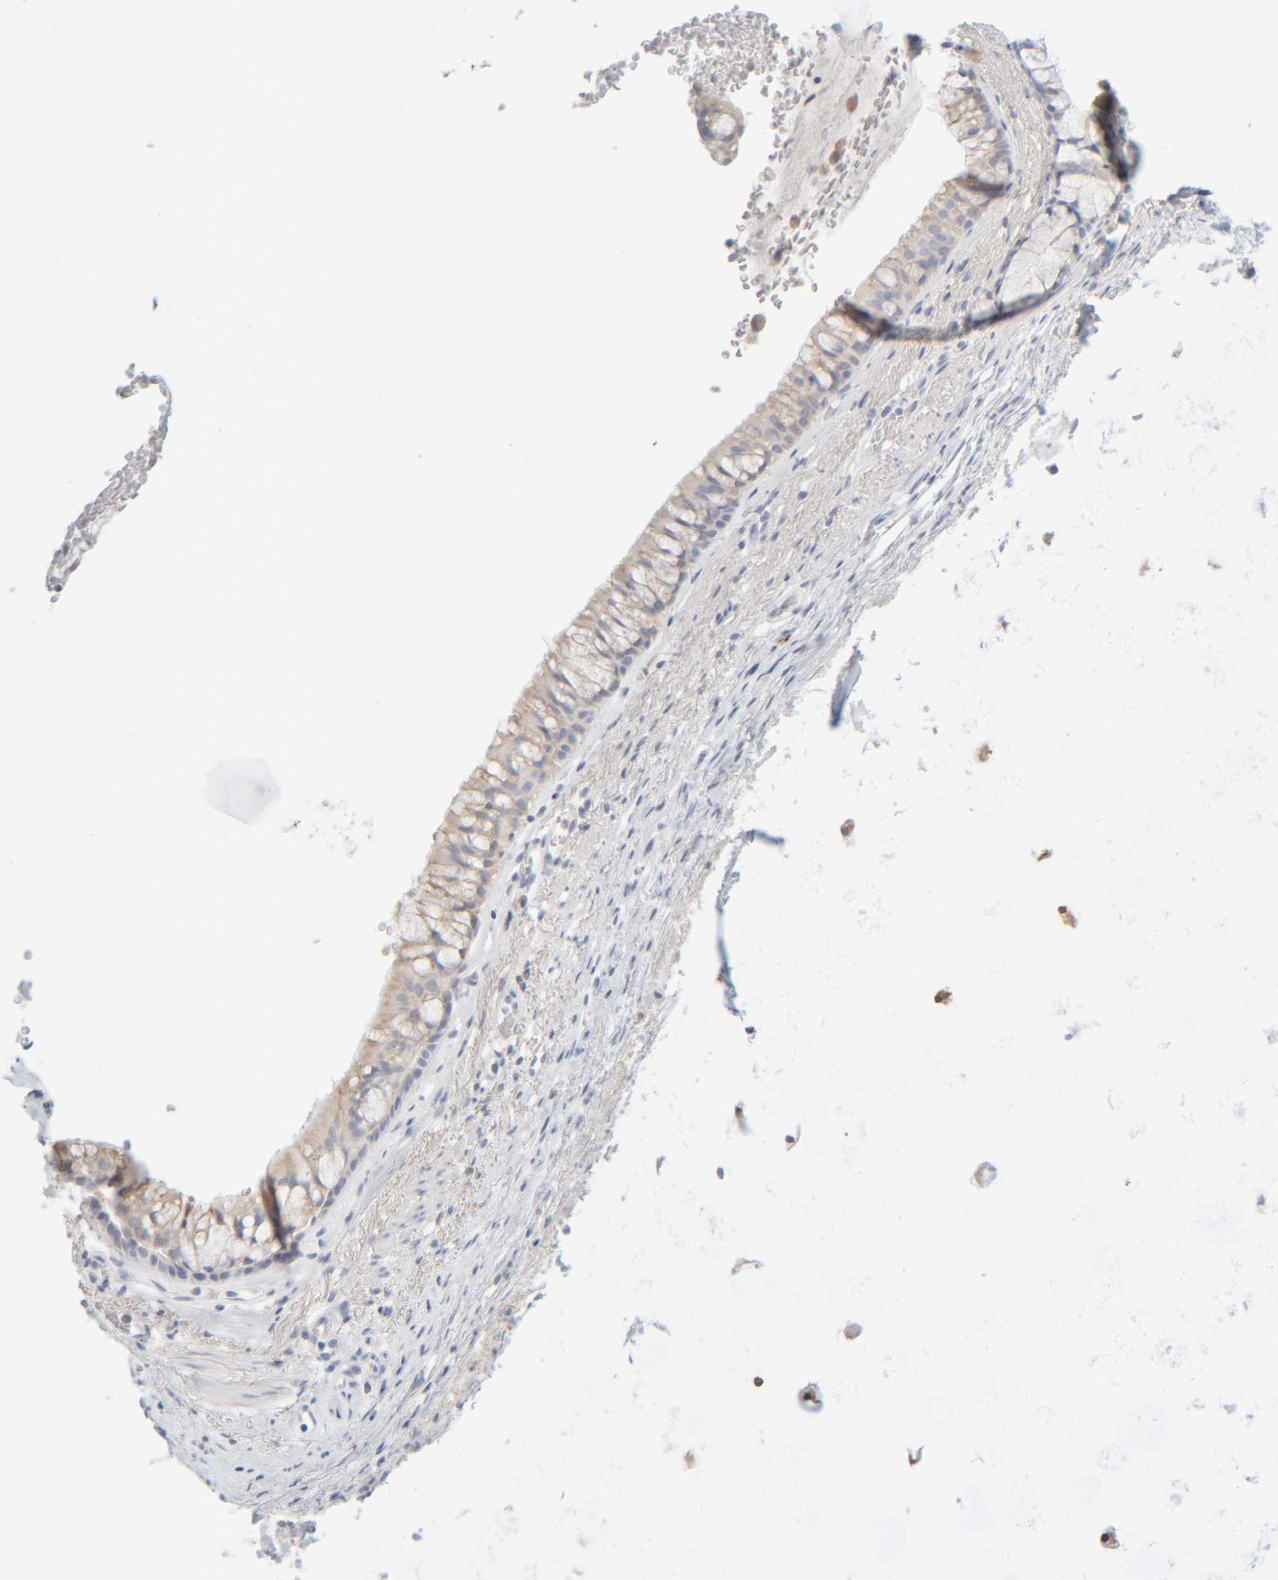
{"staining": {"intensity": "weak", "quantity": "<25%", "location": "cytoplasmic/membranous"}, "tissue": "bronchus", "cell_type": "Respiratory epithelial cells", "image_type": "normal", "snomed": [{"axis": "morphology", "description": "Normal tissue, NOS"}, {"axis": "topography", "description": "Cartilage tissue"}, {"axis": "topography", "description": "Bronchus"}], "caption": "This is an IHC micrograph of unremarkable human bronchus. There is no staining in respiratory epithelial cells.", "gene": "RIDA", "patient": {"sex": "female", "age": 53}}